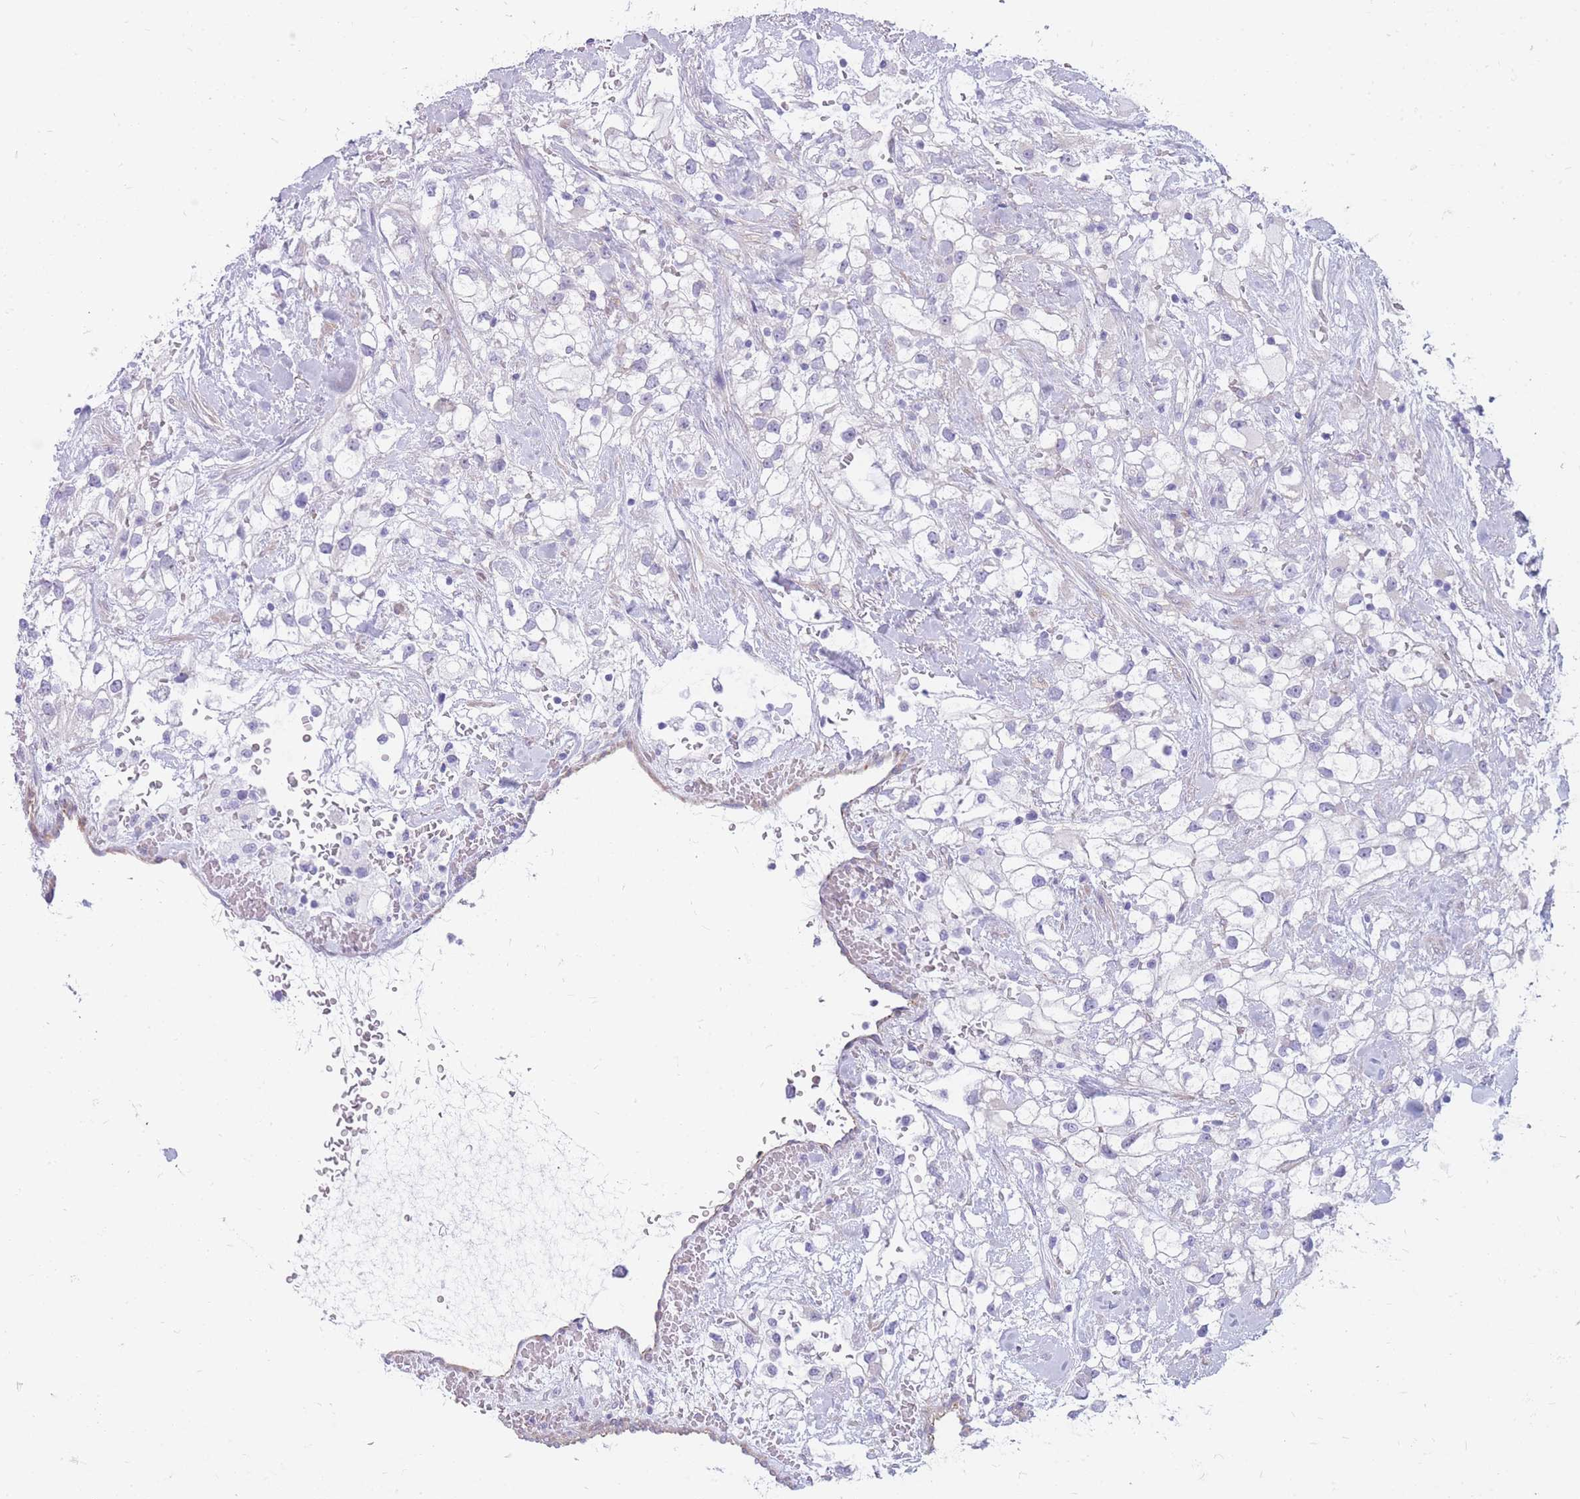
{"staining": {"intensity": "negative", "quantity": "none", "location": "none"}, "tissue": "renal cancer", "cell_type": "Tumor cells", "image_type": "cancer", "snomed": [{"axis": "morphology", "description": "Adenocarcinoma, NOS"}, {"axis": "topography", "description": "Kidney"}], "caption": "High power microscopy histopathology image of an immunohistochemistry histopathology image of renal adenocarcinoma, revealing no significant staining in tumor cells.", "gene": "MTSS2", "patient": {"sex": "male", "age": 59}}